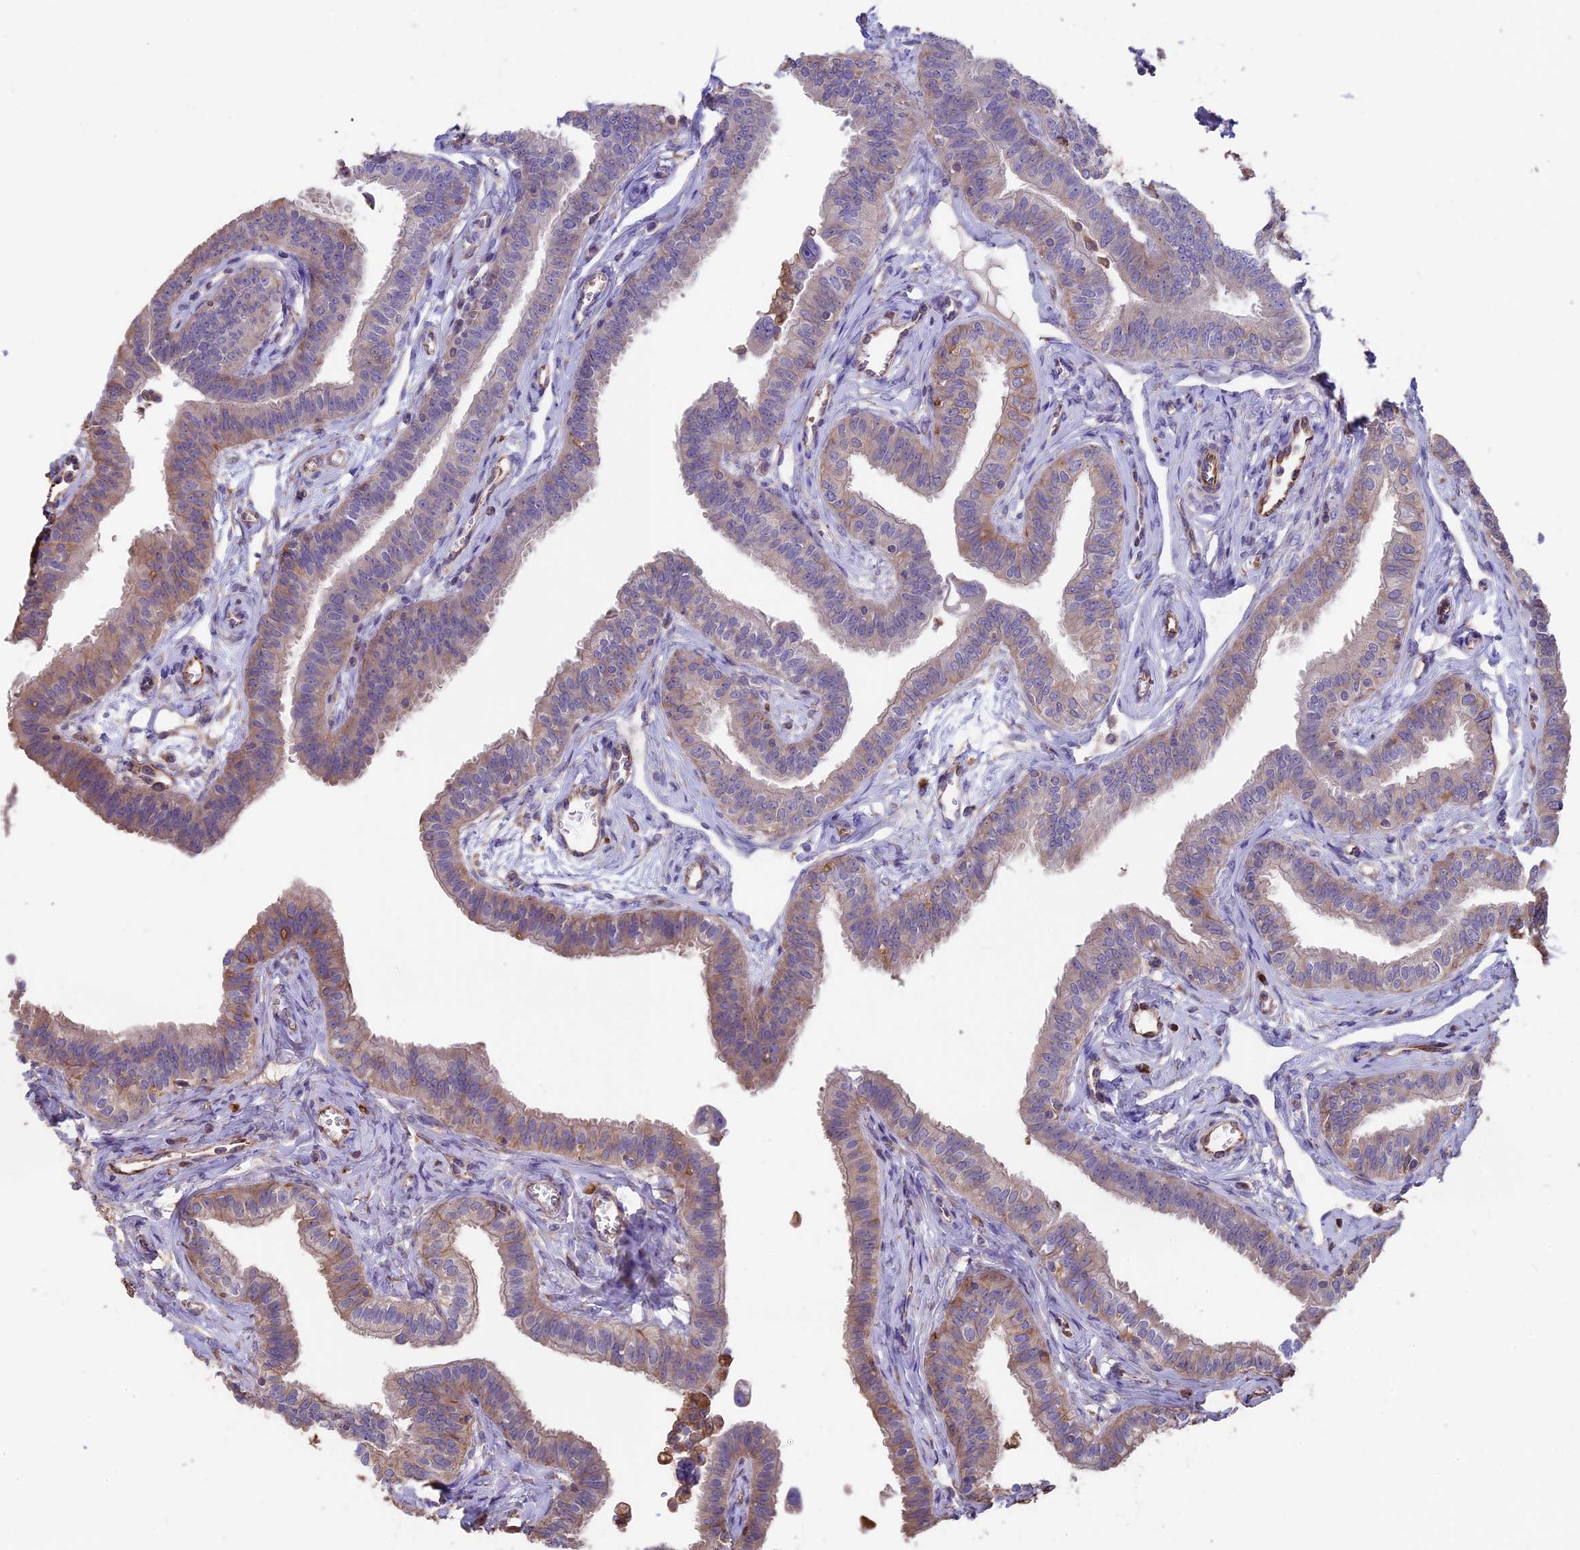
{"staining": {"intensity": "moderate", "quantity": ">75%", "location": "cytoplasmic/membranous"}, "tissue": "fallopian tube", "cell_type": "Glandular cells", "image_type": "normal", "snomed": [{"axis": "morphology", "description": "Normal tissue, NOS"}, {"axis": "morphology", "description": "Carcinoma, NOS"}, {"axis": "topography", "description": "Fallopian tube"}, {"axis": "topography", "description": "Ovary"}], "caption": "Approximately >75% of glandular cells in normal fallopian tube display moderate cytoplasmic/membranous protein positivity as visualized by brown immunohistochemical staining.", "gene": "SEH1L", "patient": {"sex": "female", "age": 59}}